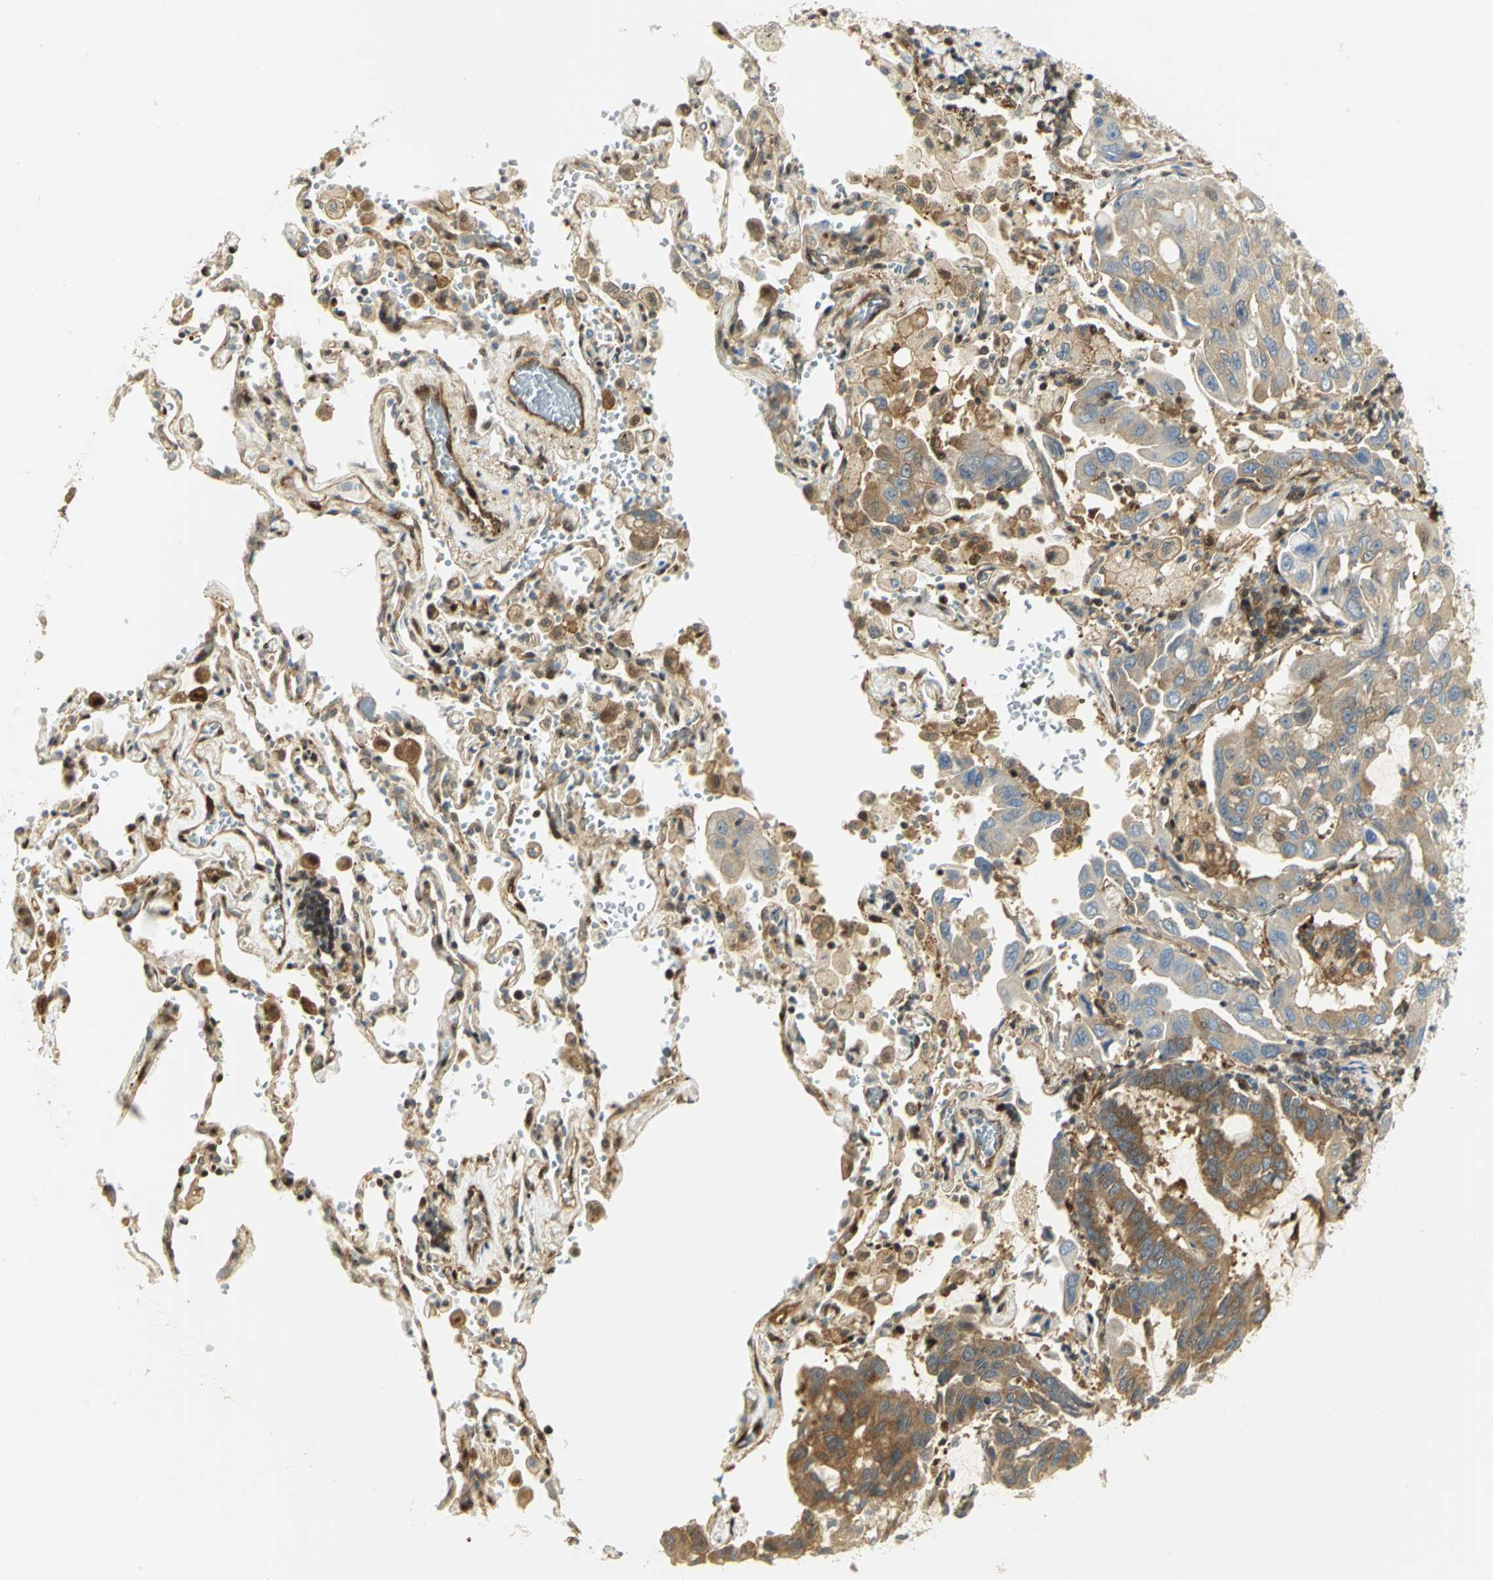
{"staining": {"intensity": "moderate", "quantity": ">75%", "location": "cytoplasmic/membranous"}, "tissue": "lung cancer", "cell_type": "Tumor cells", "image_type": "cancer", "snomed": [{"axis": "morphology", "description": "Adenocarcinoma, NOS"}, {"axis": "topography", "description": "Lung"}], "caption": "Protein staining displays moderate cytoplasmic/membranous positivity in approximately >75% of tumor cells in adenocarcinoma (lung).", "gene": "EEA1", "patient": {"sex": "male", "age": 64}}